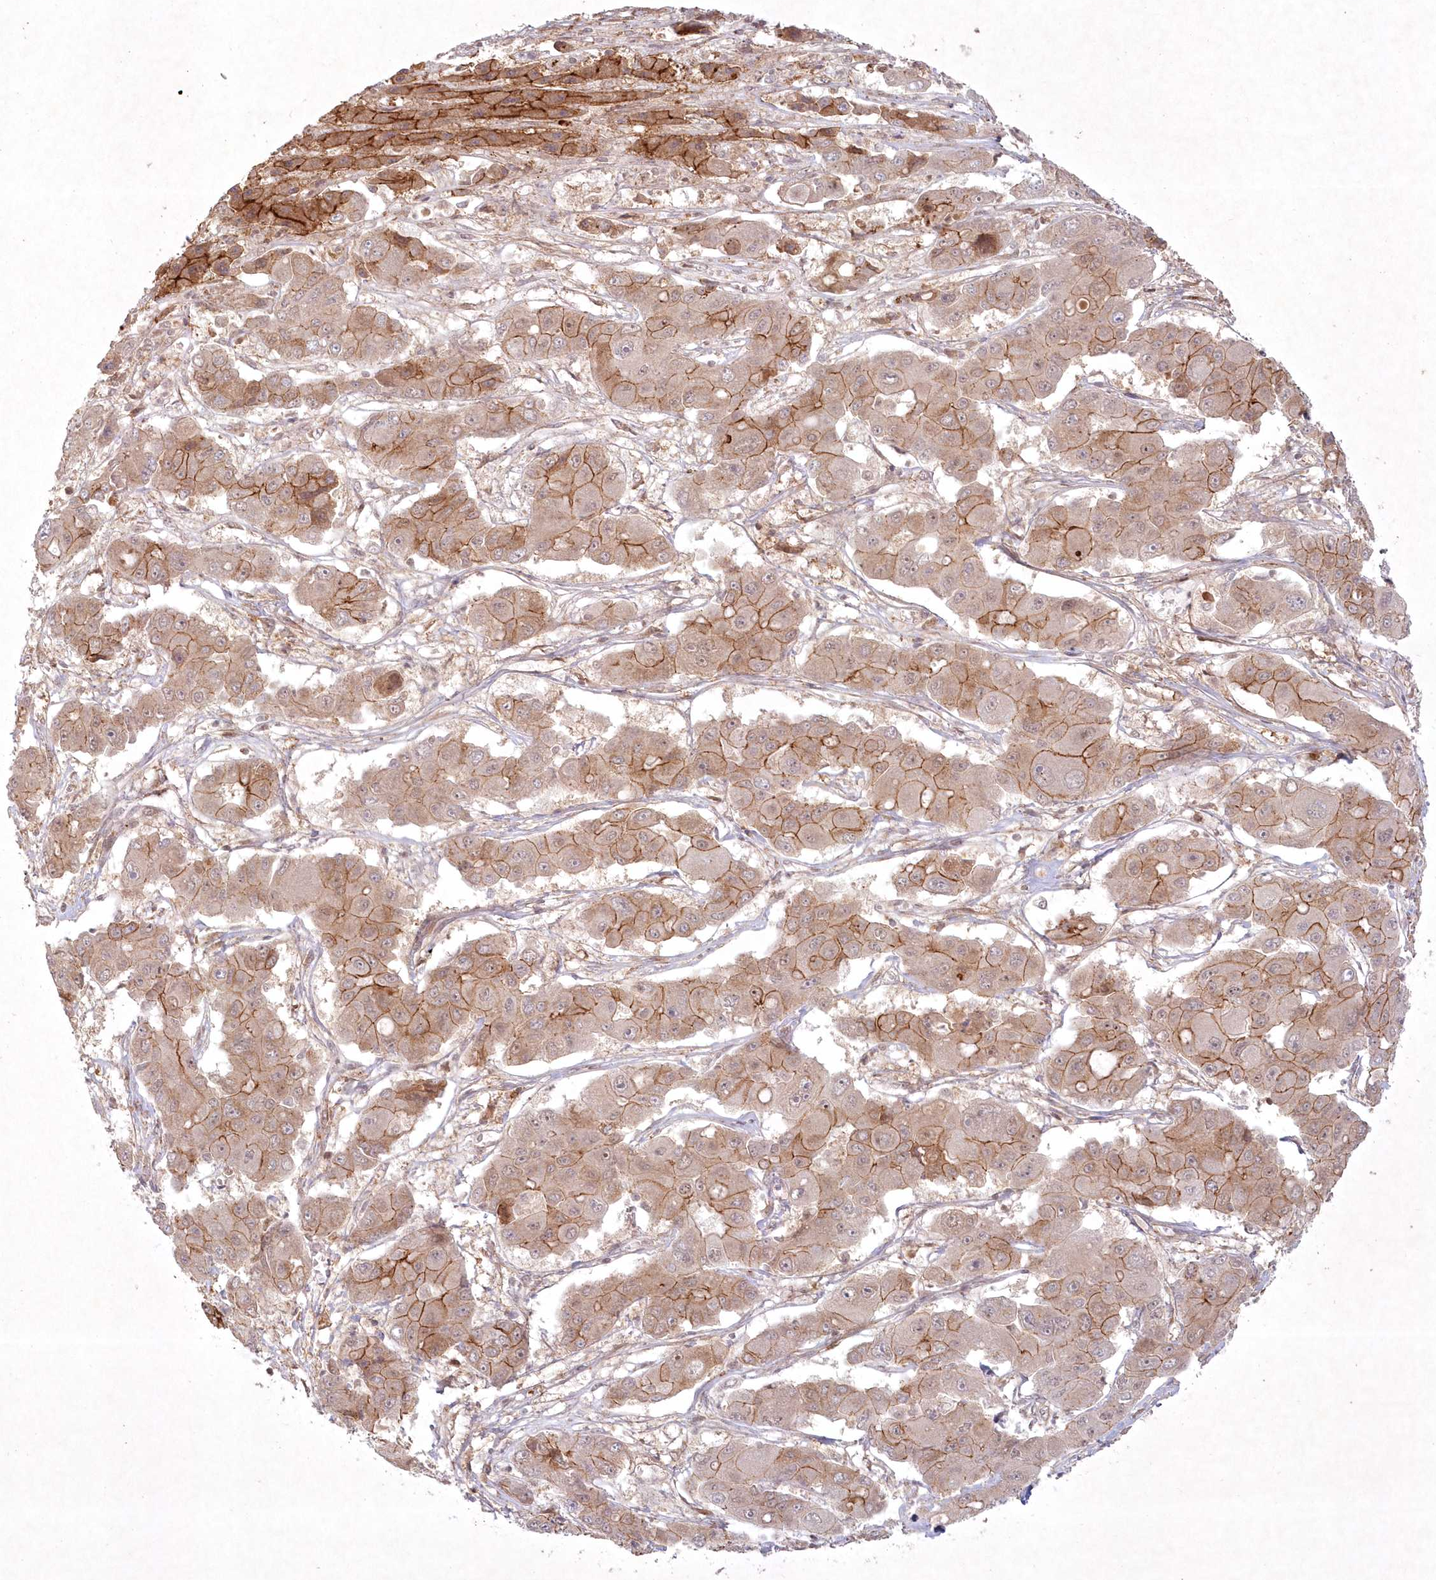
{"staining": {"intensity": "moderate", "quantity": ">75%", "location": "cytoplasmic/membranous"}, "tissue": "liver cancer", "cell_type": "Tumor cells", "image_type": "cancer", "snomed": [{"axis": "morphology", "description": "Cholangiocarcinoma"}, {"axis": "topography", "description": "Liver"}], "caption": "The histopathology image reveals a brown stain indicating the presence of a protein in the cytoplasmic/membranous of tumor cells in liver cancer. The protein of interest is stained brown, and the nuclei are stained in blue (DAB IHC with brightfield microscopy, high magnification).", "gene": "TOGARAM2", "patient": {"sex": "male", "age": 67}}